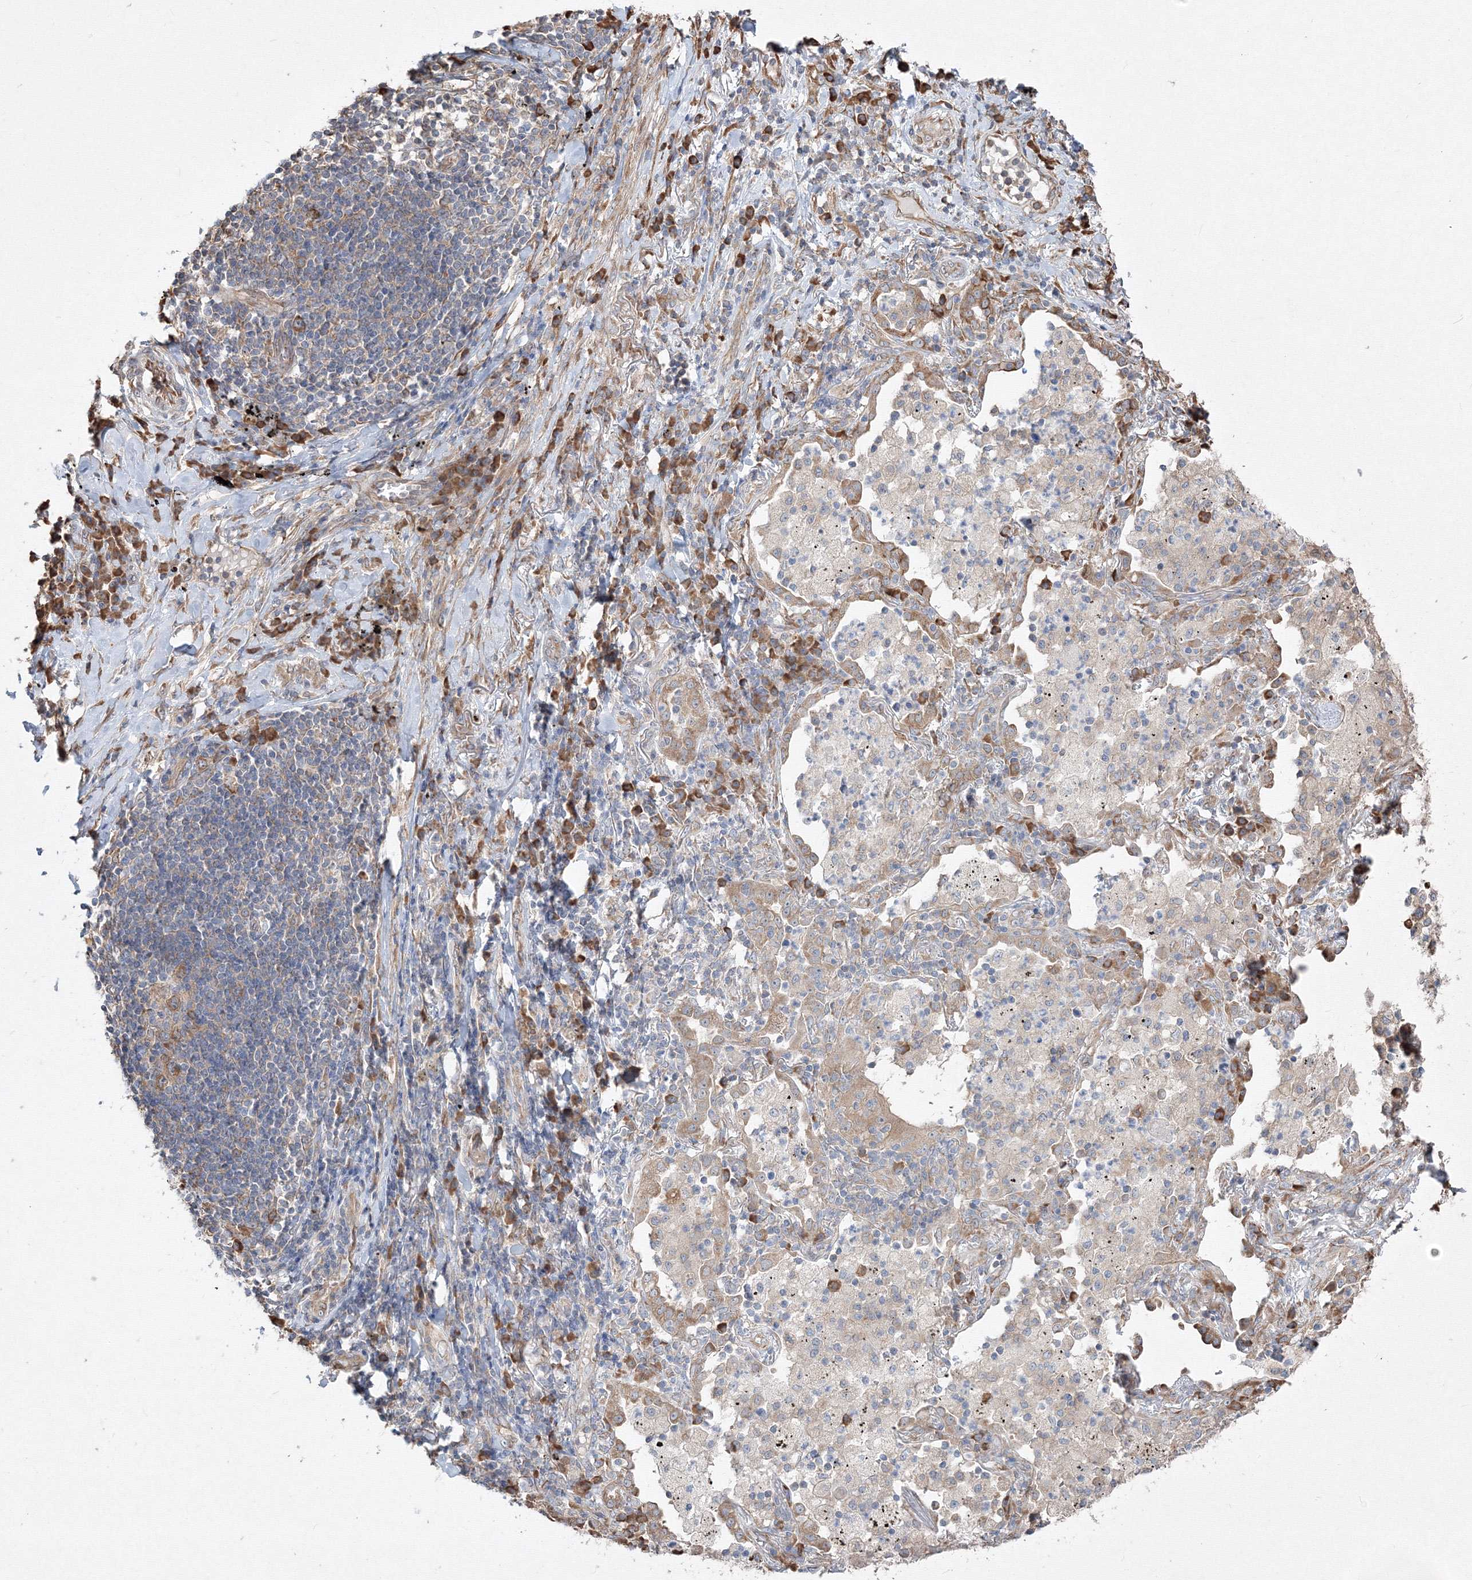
{"staining": {"intensity": "moderate", "quantity": "<25%", "location": "cytoplasmic/membranous"}, "tissue": "lung cancer", "cell_type": "Tumor cells", "image_type": "cancer", "snomed": [{"axis": "morphology", "description": "Squamous cell carcinoma, NOS"}, {"axis": "topography", "description": "Lung"}], "caption": "Moderate cytoplasmic/membranous expression for a protein is seen in about <25% of tumor cells of lung squamous cell carcinoma using immunohistochemistry.", "gene": "FBXL8", "patient": {"sex": "female", "age": 63}}